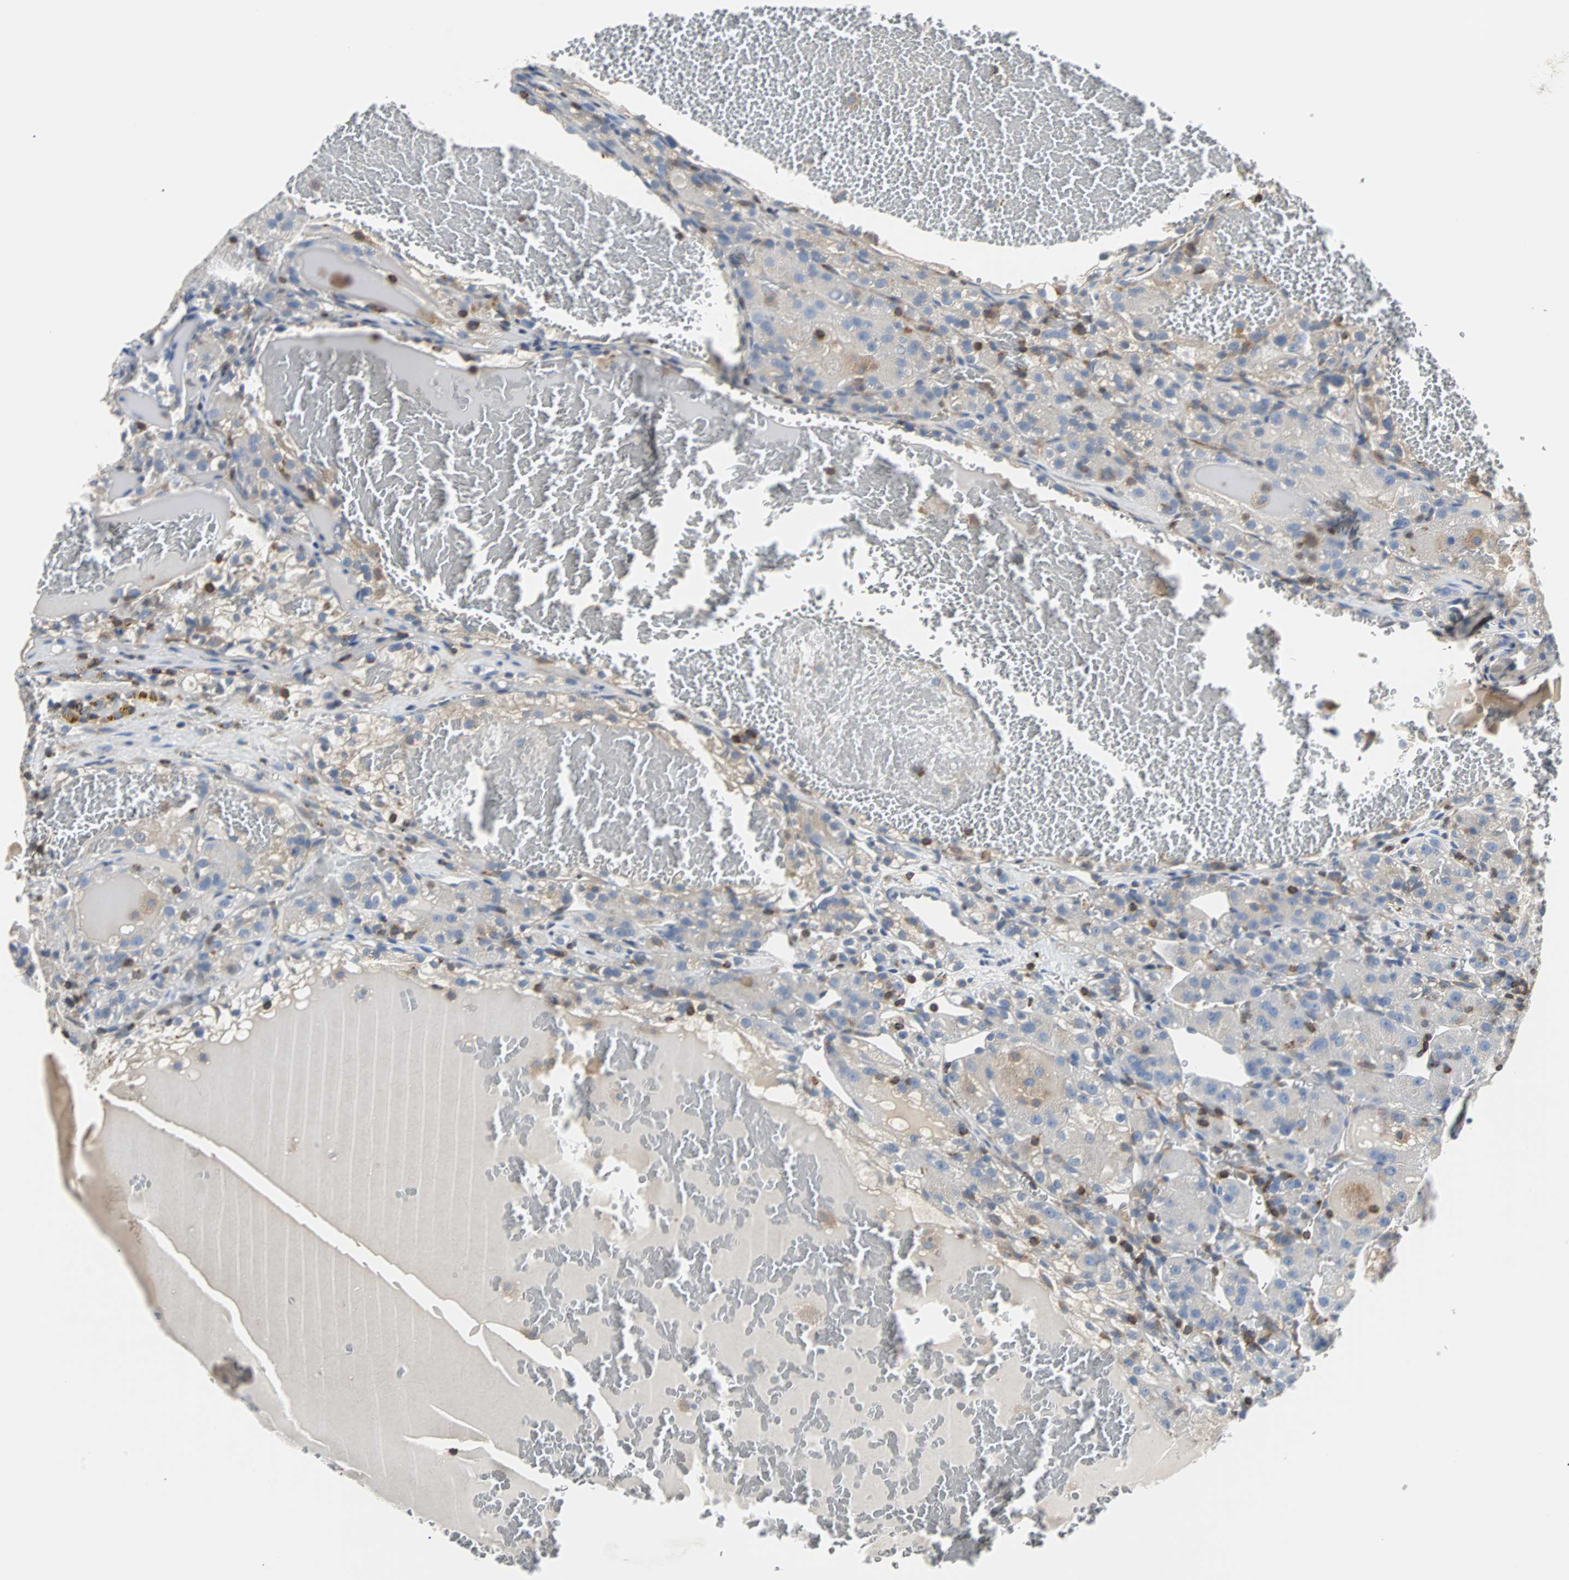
{"staining": {"intensity": "negative", "quantity": "none", "location": "none"}, "tissue": "renal cancer", "cell_type": "Tumor cells", "image_type": "cancer", "snomed": [{"axis": "morphology", "description": "Normal tissue, NOS"}, {"axis": "morphology", "description": "Adenocarcinoma, NOS"}, {"axis": "topography", "description": "Kidney"}], "caption": "IHC micrograph of neoplastic tissue: renal cancer stained with DAB (3,3'-diaminobenzidine) reveals no significant protein expression in tumor cells.", "gene": "TSC22D4", "patient": {"sex": "male", "age": 61}}